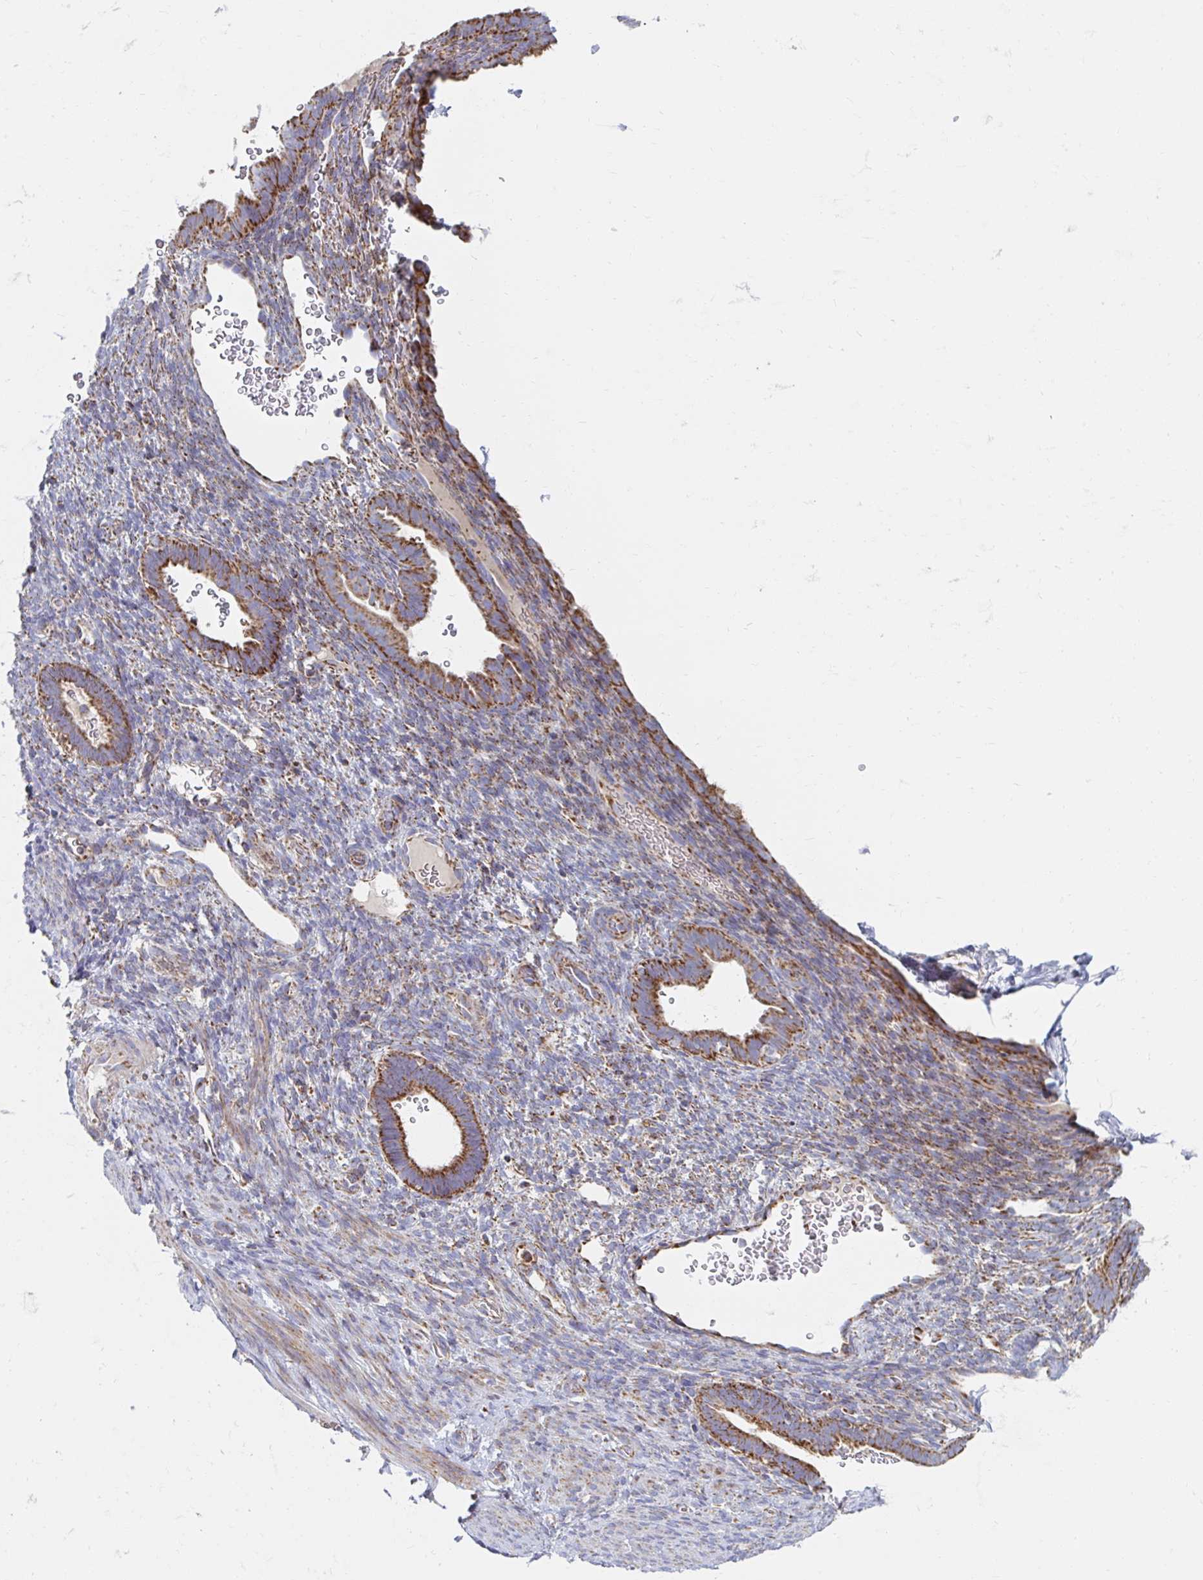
{"staining": {"intensity": "negative", "quantity": "none", "location": "none"}, "tissue": "endometrium", "cell_type": "Cells in endometrial stroma", "image_type": "normal", "snomed": [{"axis": "morphology", "description": "Normal tissue, NOS"}, {"axis": "topography", "description": "Endometrium"}], "caption": "Immunohistochemistry histopathology image of unremarkable endometrium stained for a protein (brown), which displays no positivity in cells in endometrial stroma.", "gene": "MAVS", "patient": {"sex": "female", "age": 34}}